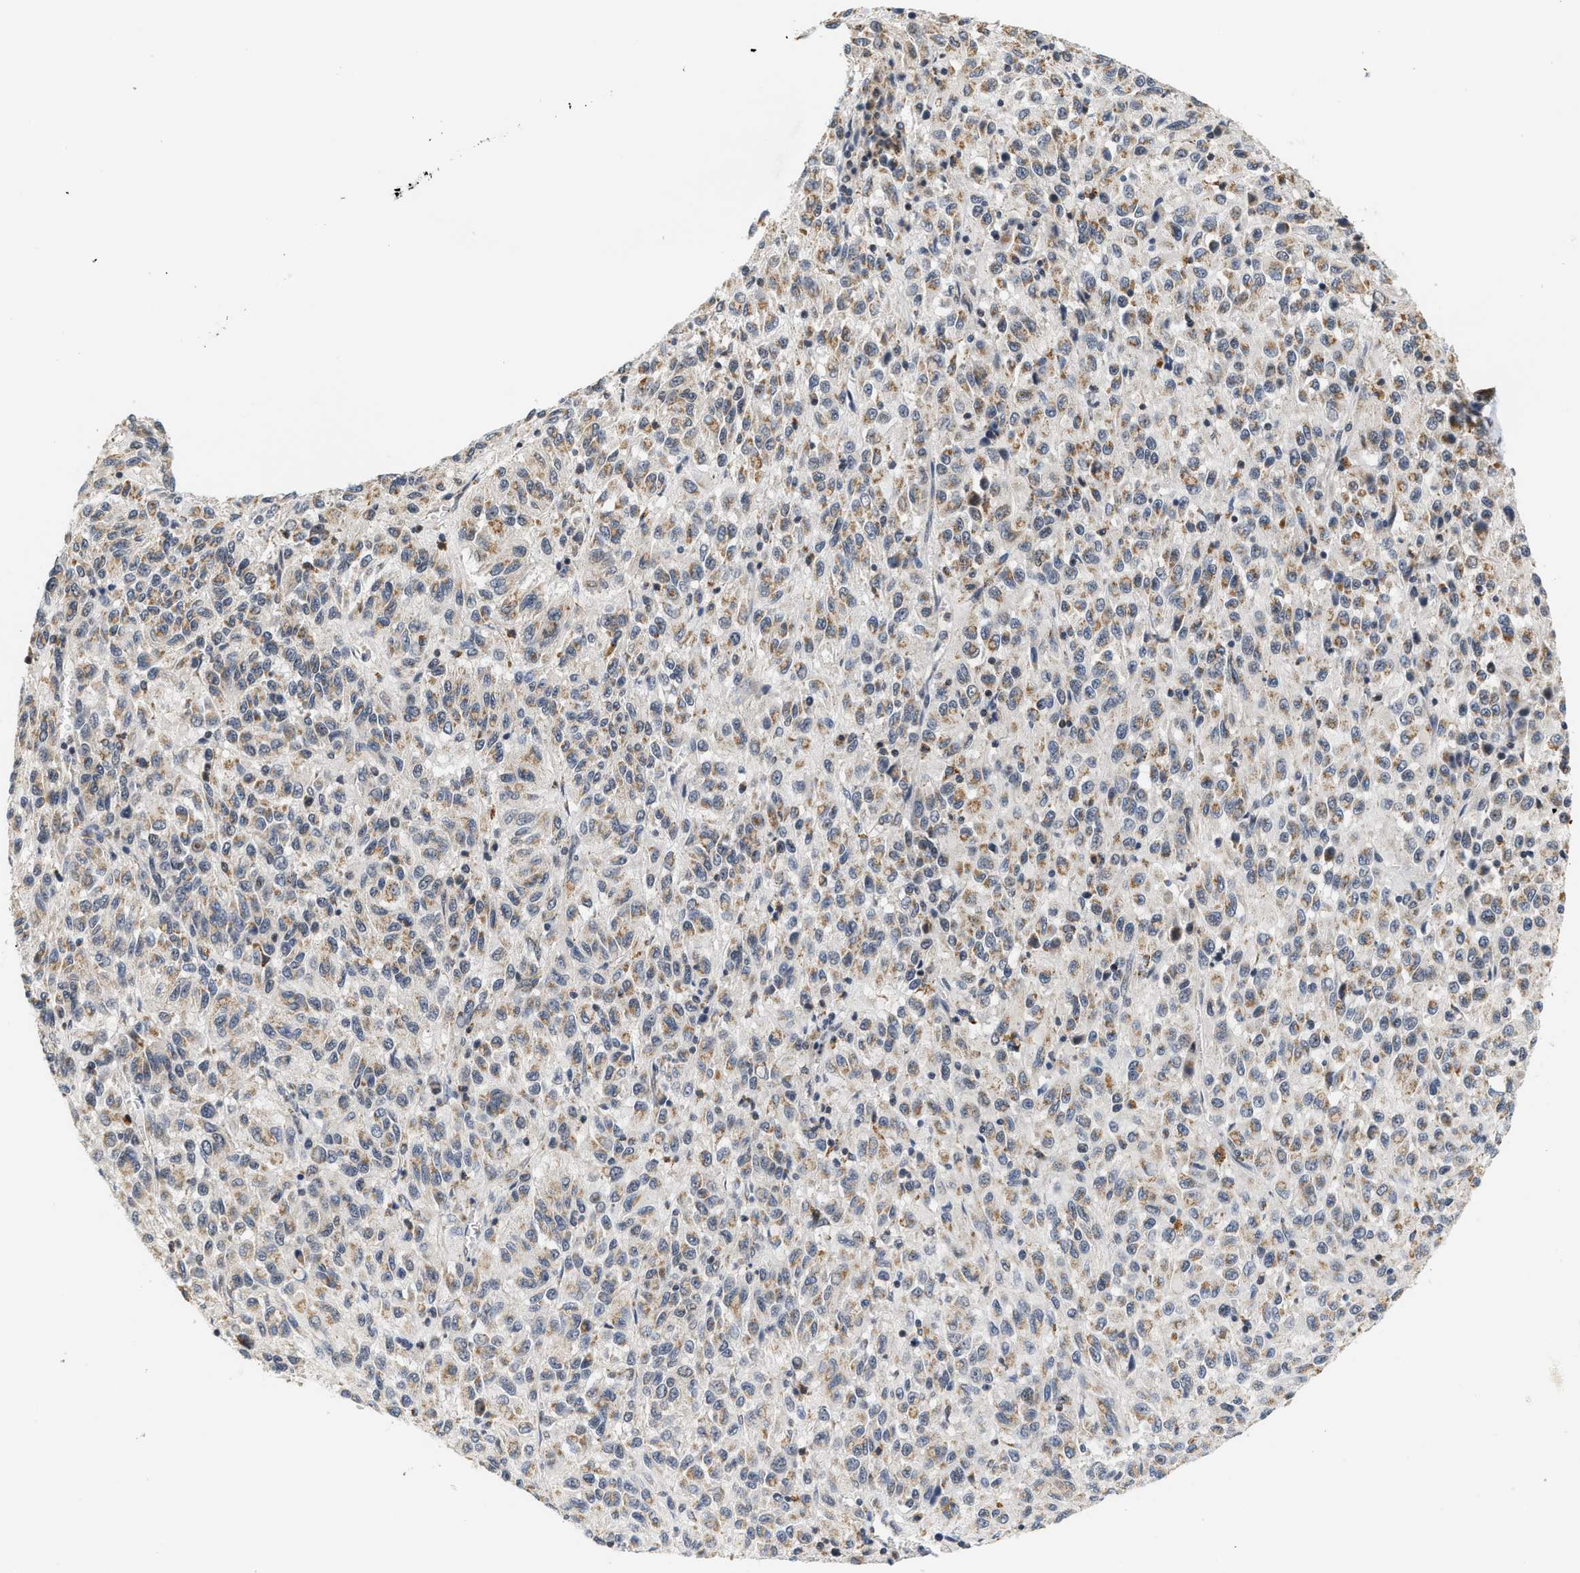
{"staining": {"intensity": "weak", "quantity": ">75%", "location": "cytoplasmic/membranous"}, "tissue": "melanoma", "cell_type": "Tumor cells", "image_type": "cancer", "snomed": [{"axis": "morphology", "description": "Malignant melanoma, Metastatic site"}, {"axis": "topography", "description": "Lung"}], "caption": "A photomicrograph showing weak cytoplasmic/membranous expression in approximately >75% of tumor cells in malignant melanoma (metastatic site), as visualized by brown immunohistochemical staining.", "gene": "GIGYF1", "patient": {"sex": "male", "age": 64}}